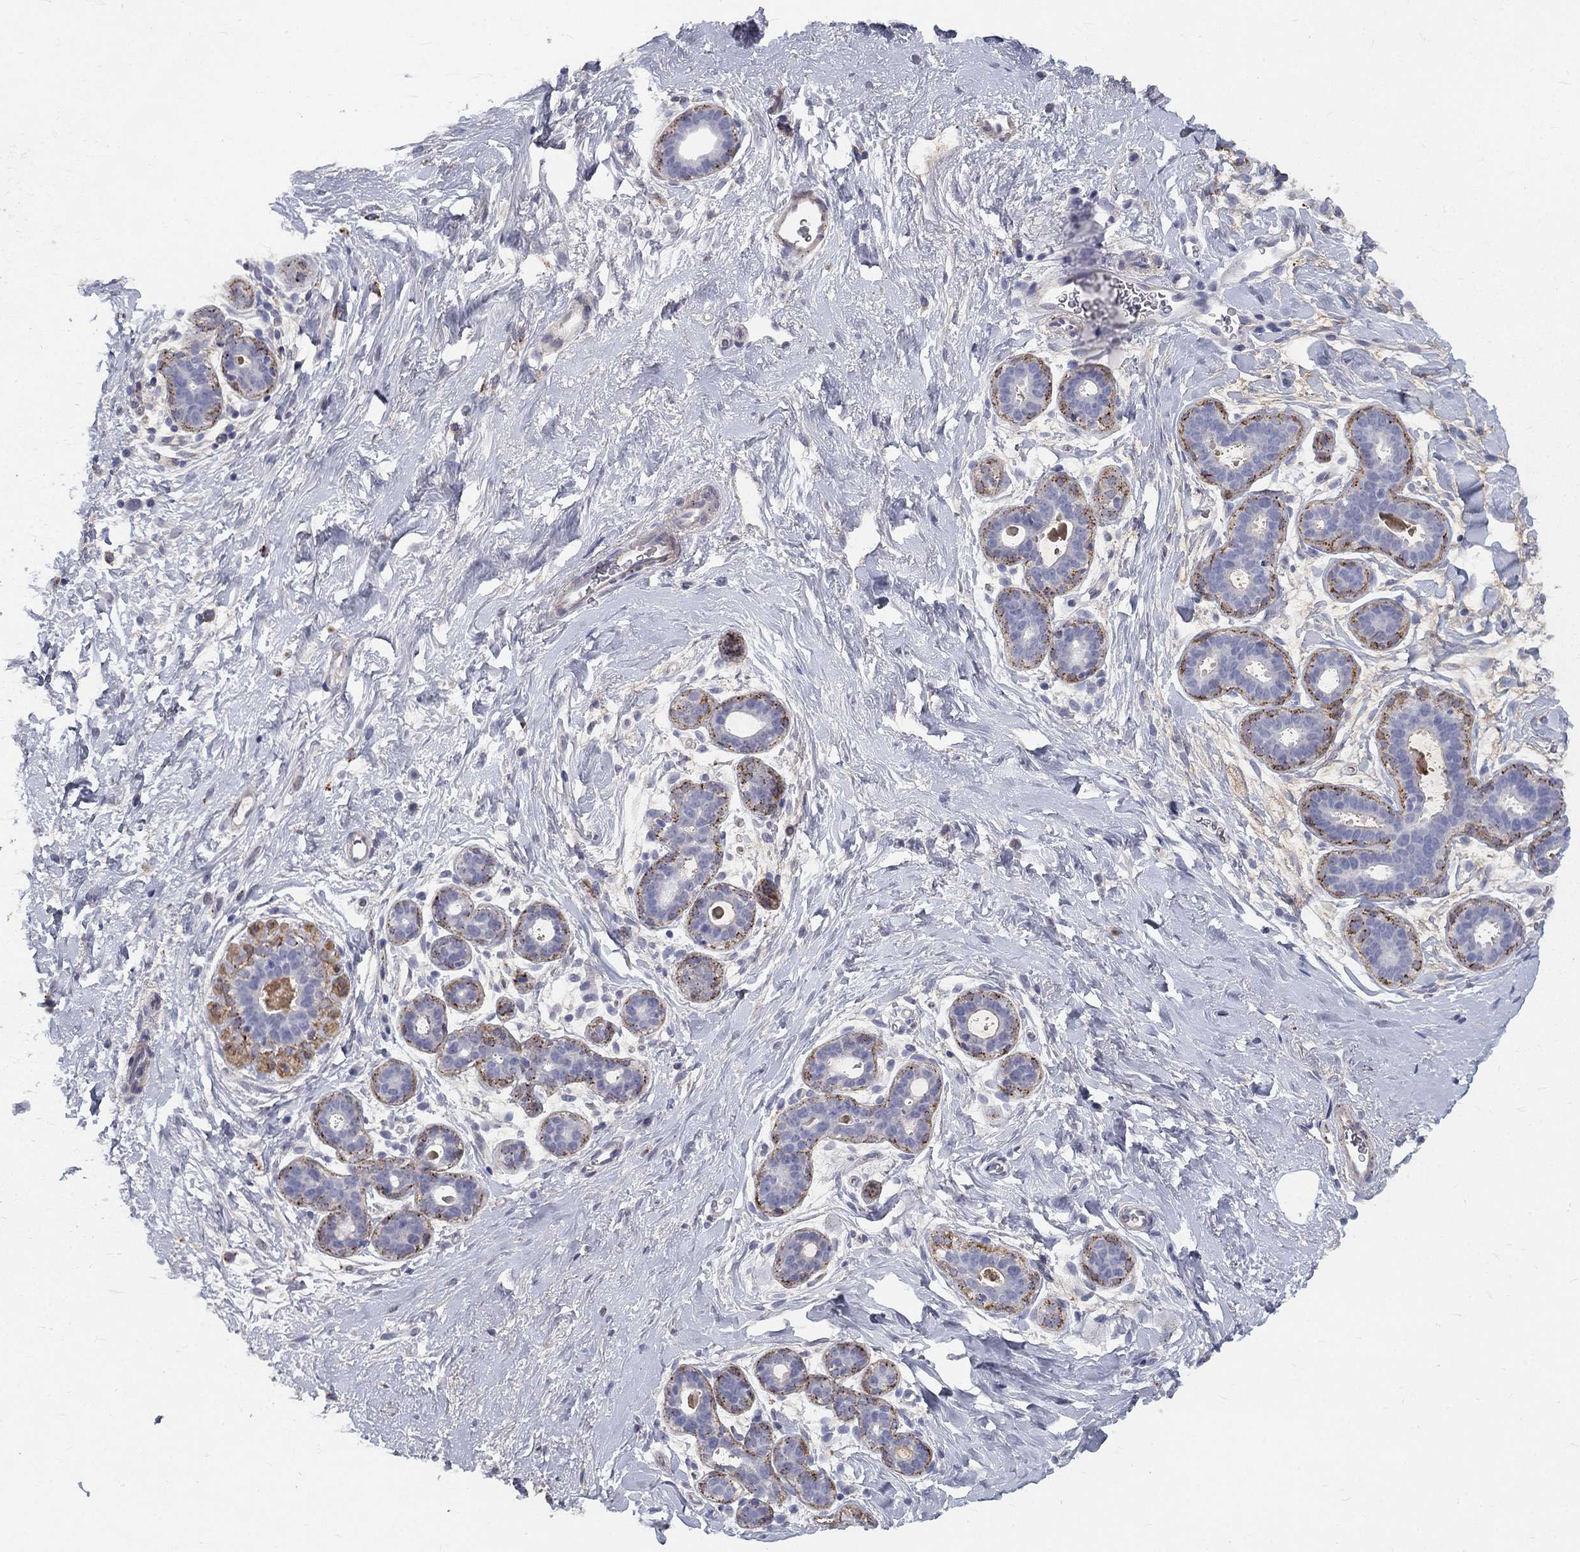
{"staining": {"intensity": "negative", "quantity": "none", "location": "none"}, "tissue": "breast", "cell_type": "Glandular cells", "image_type": "normal", "snomed": [{"axis": "morphology", "description": "Normal tissue, NOS"}, {"axis": "topography", "description": "Breast"}], "caption": "IHC histopathology image of unremarkable human breast stained for a protein (brown), which shows no staining in glandular cells. Brightfield microscopy of immunohistochemistry (IHC) stained with DAB (3,3'-diaminobenzidine) (brown) and hematoxylin (blue), captured at high magnification.", "gene": "EPDR1", "patient": {"sex": "female", "age": 43}}